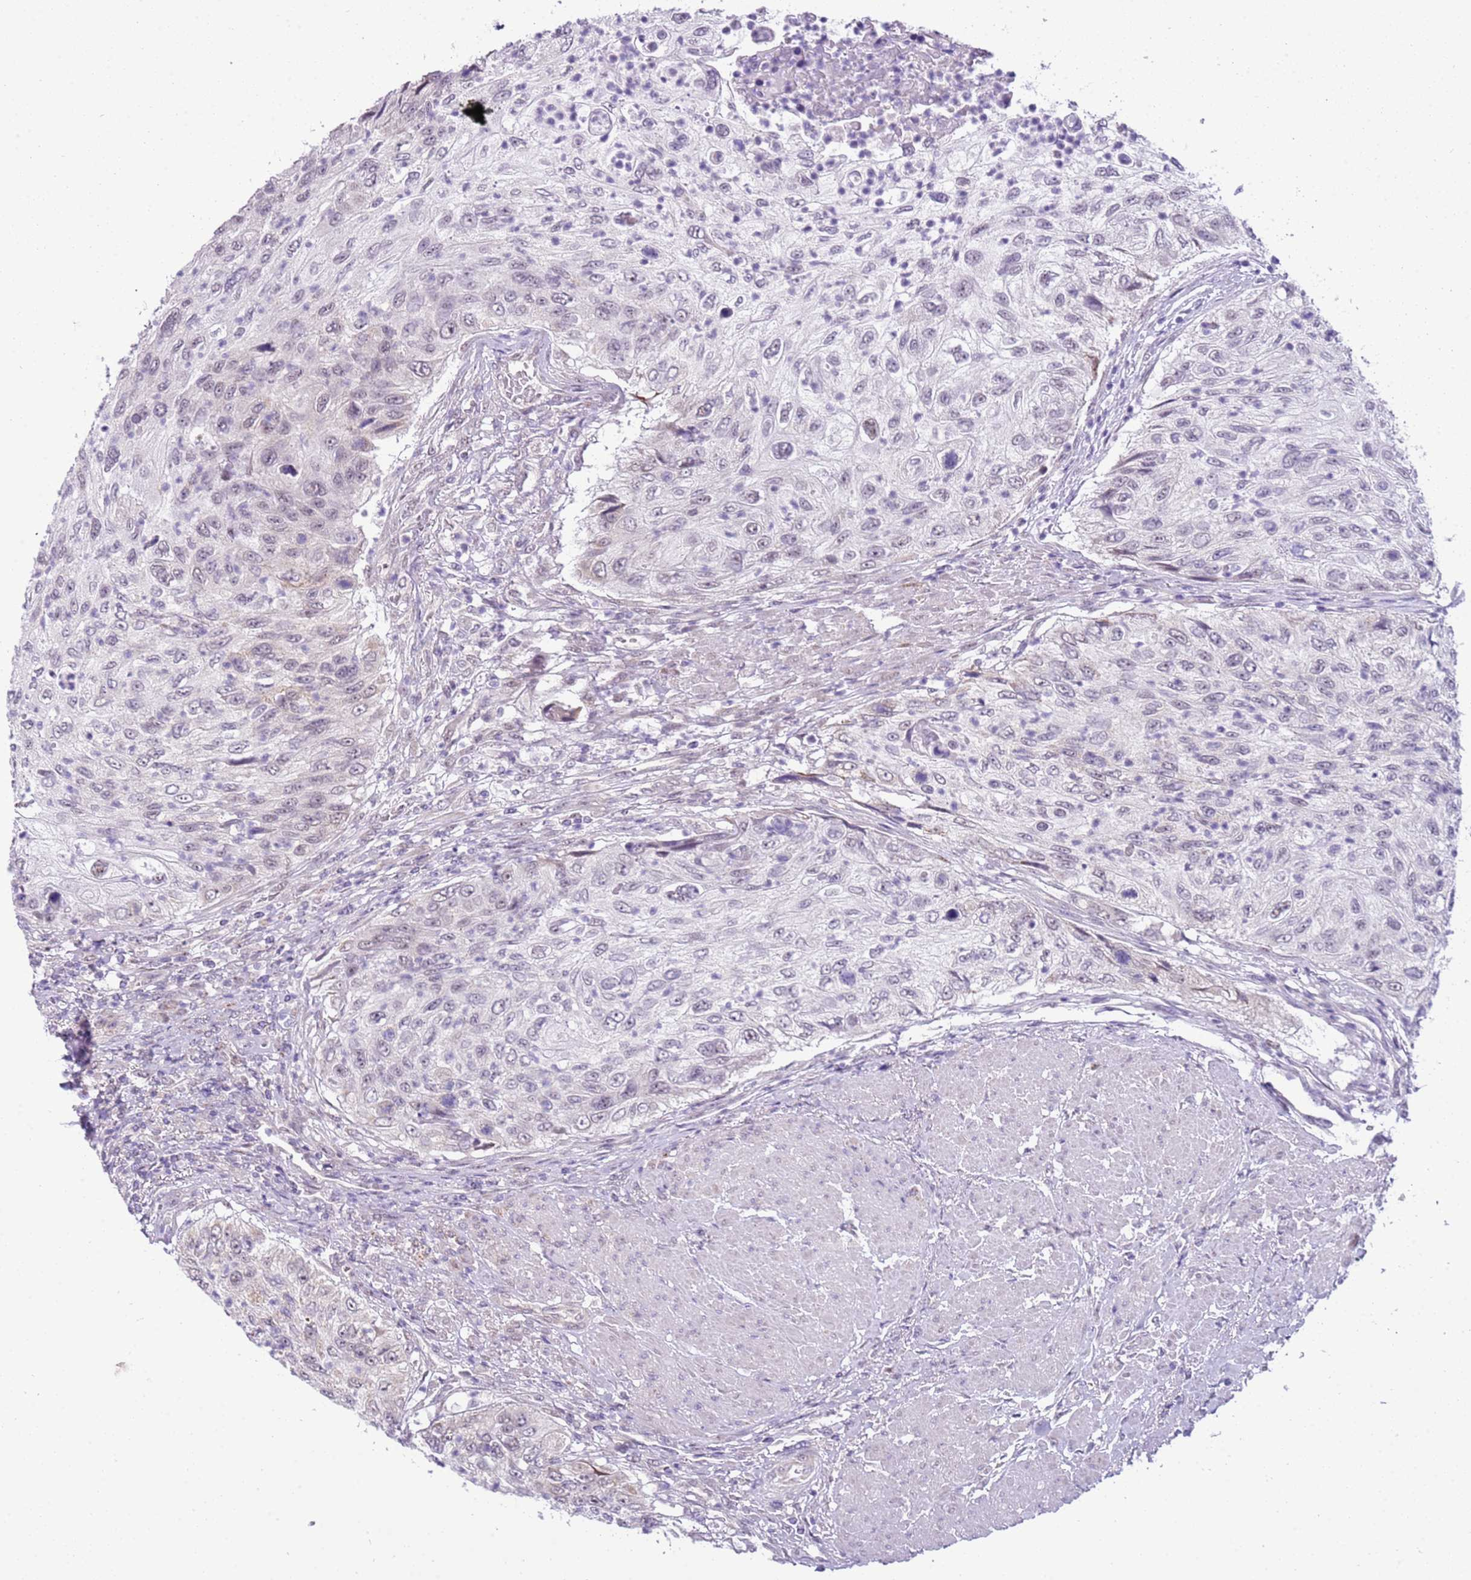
{"staining": {"intensity": "negative", "quantity": "none", "location": "none"}, "tissue": "urothelial cancer", "cell_type": "Tumor cells", "image_type": "cancer", "snomed": [{"axis": "morphology", "description": "Urothelial carcinoma, High grade"}, {"axis": "topography", "description": "Urinary bladder"}], "caption": "Urothelial carcinoma (high-grade) stained for a protein using IHC displays no positivity tumor cells.", "gene": "FAM120C", "patient": {"sex": "female", "age": 60}}